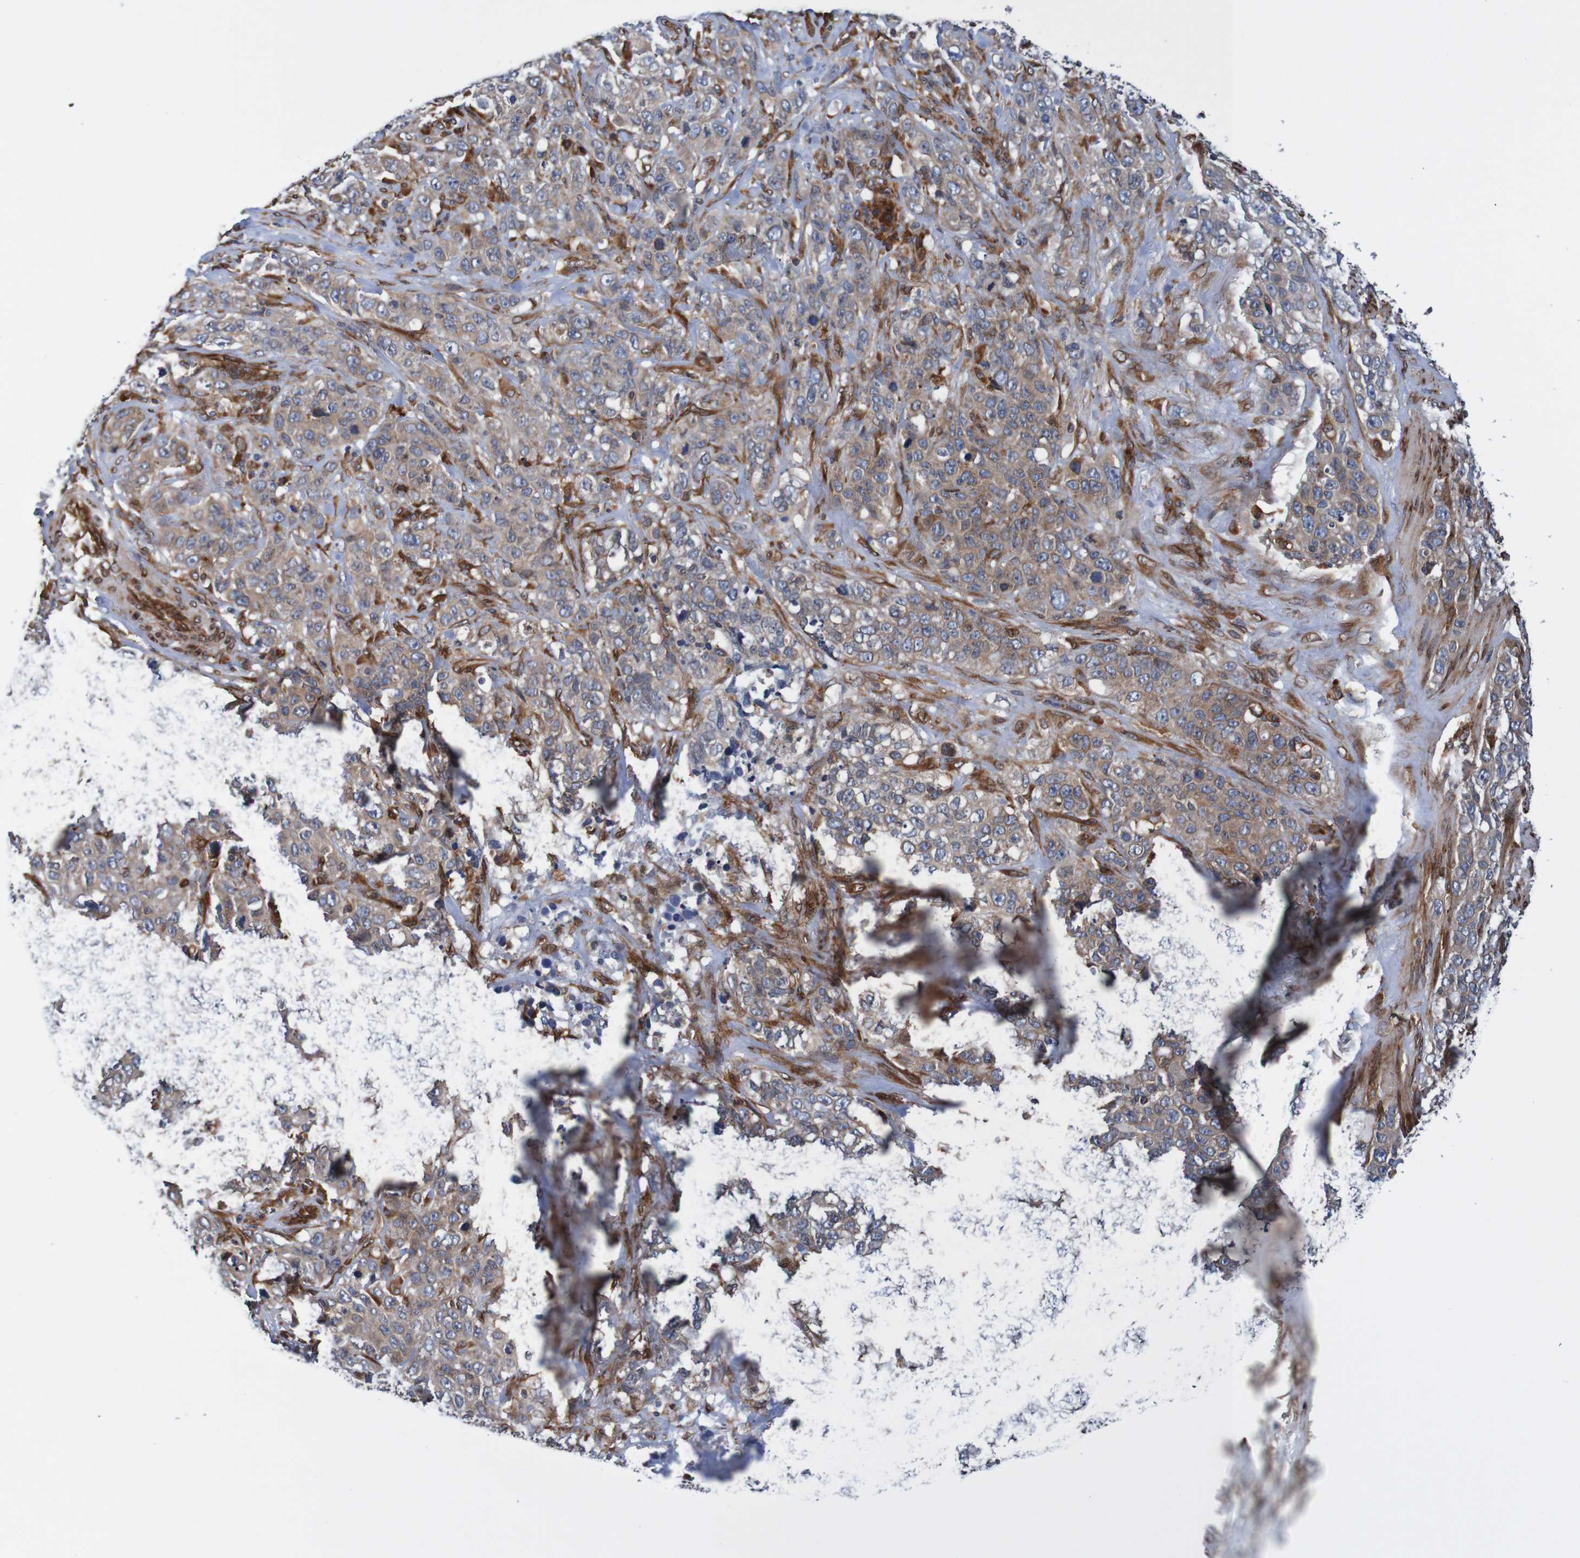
{"staining": {"intensity": "weak", "quantity": ">75%", "location": "cytoplasmic/membranous"}, "tissue": "stomach cancer", "cell_type": "Tumor cells", "image_type": "cancer", "snomed": [{"axis": "morphology", "description": "Adenocarcinoma, NOS"}, {"axis": "topography", "description": "Stomach"}], "caption": "IHC (DAB (3,3'-diaminobenzidine)) staining of adenocarcinoma (stomach) reveals weak cytoplasmic/membranous protein staining in about >75% of tumor cells. (Stains: DAB in brown, nuclei in blue, Microscopy: brightfield microscopy at high magnification).", "gene": "TMEM109", "patient": {"sex": "male", "age": 48}}